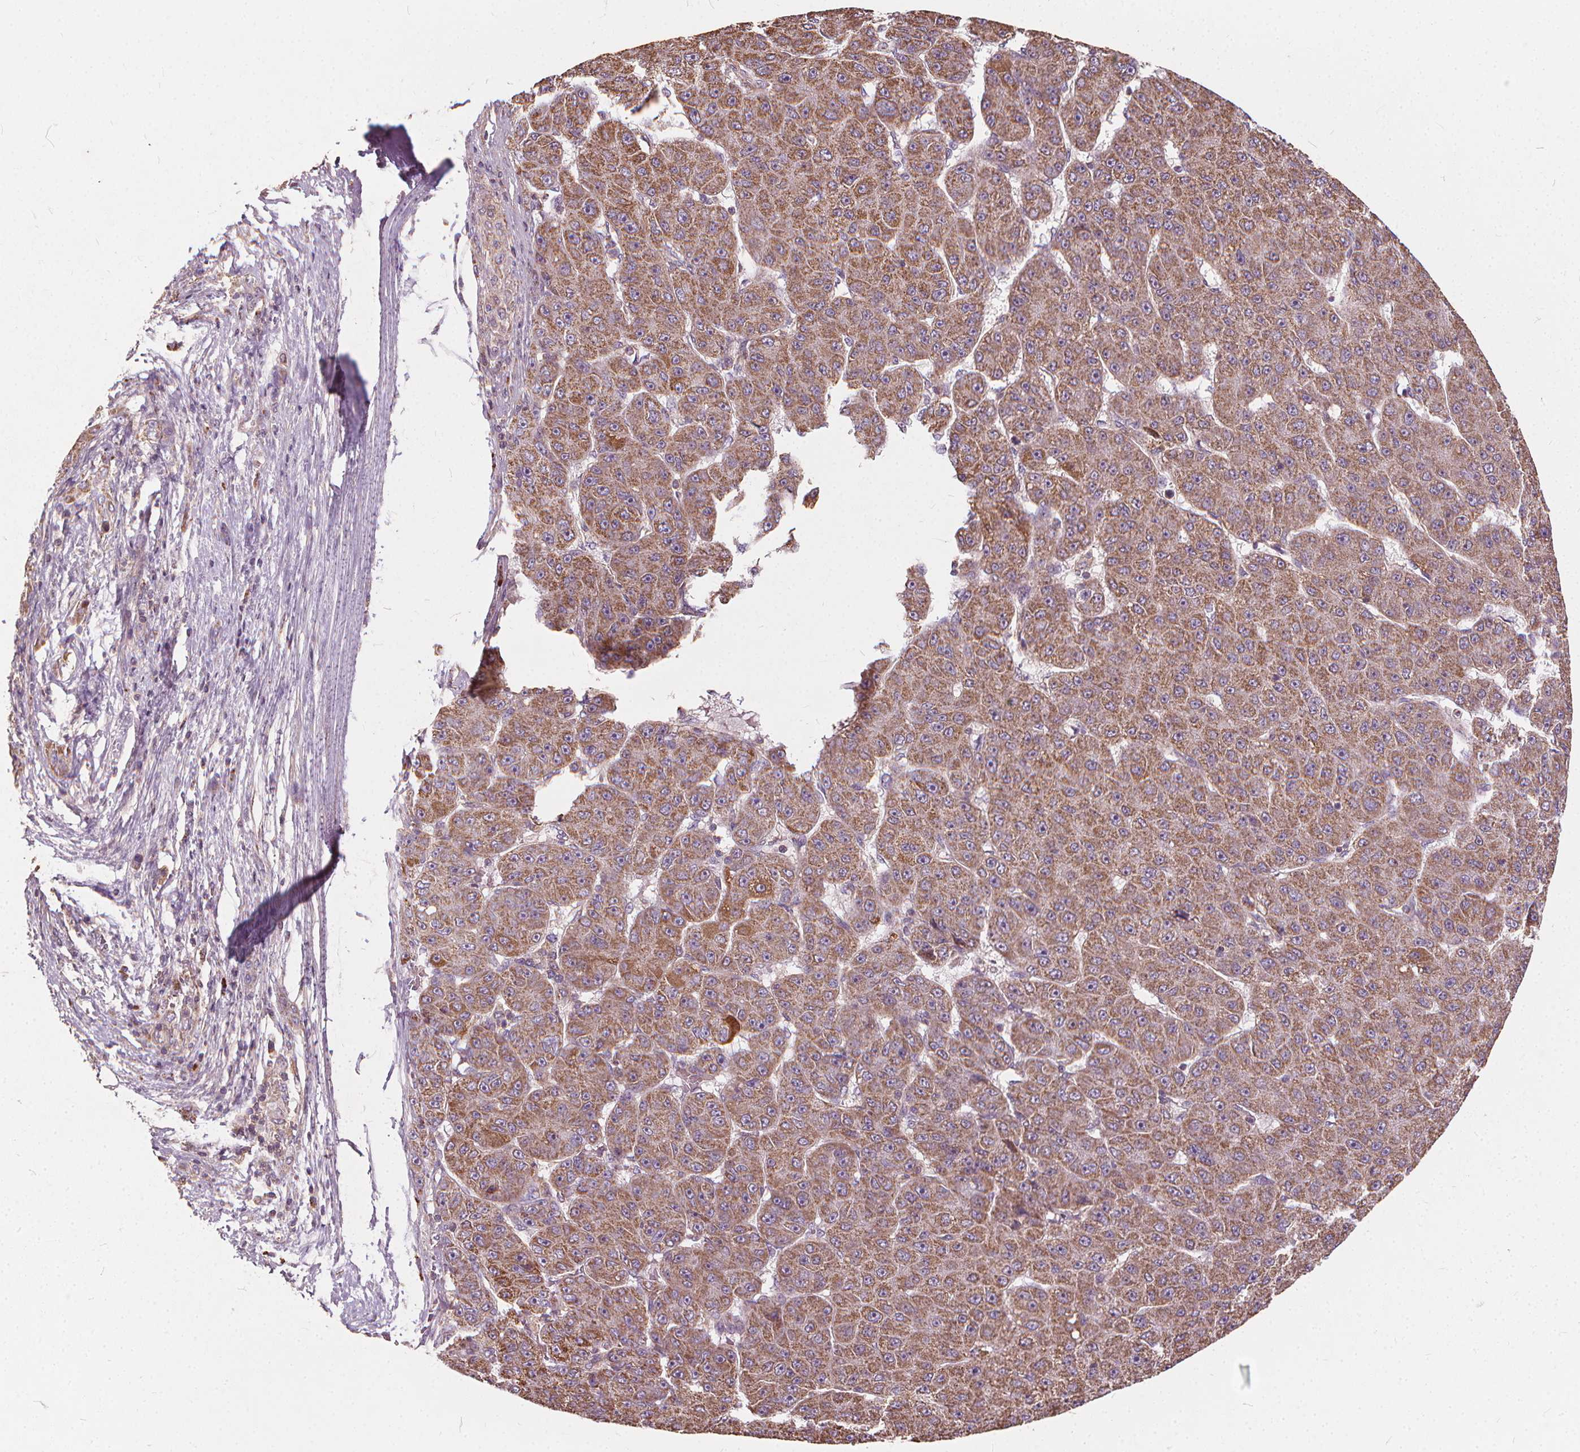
{"staining": {"intensity": "moderate", "quantity": ">75%", "location": "cytoplasmic/membranous"}, "tissue": "liver cancer", "cell_type": "Tumor cells", "image_type": "cancer", "snomed": [{"axis": "morphology", "description": "Carcinoma, Hepatocellular, NOS"}, {"axis": "topography", "description": "Liver"}], "caption": "This micrograph shows immunohistochemistry staining of human hepatocellular carcinoma (liver), with medium moderate cytoplasmic/membranous staining in approximately >75% of tumor cells.", "gene": "ORAI2", "patient": {"sex": "male", "age": 67}}